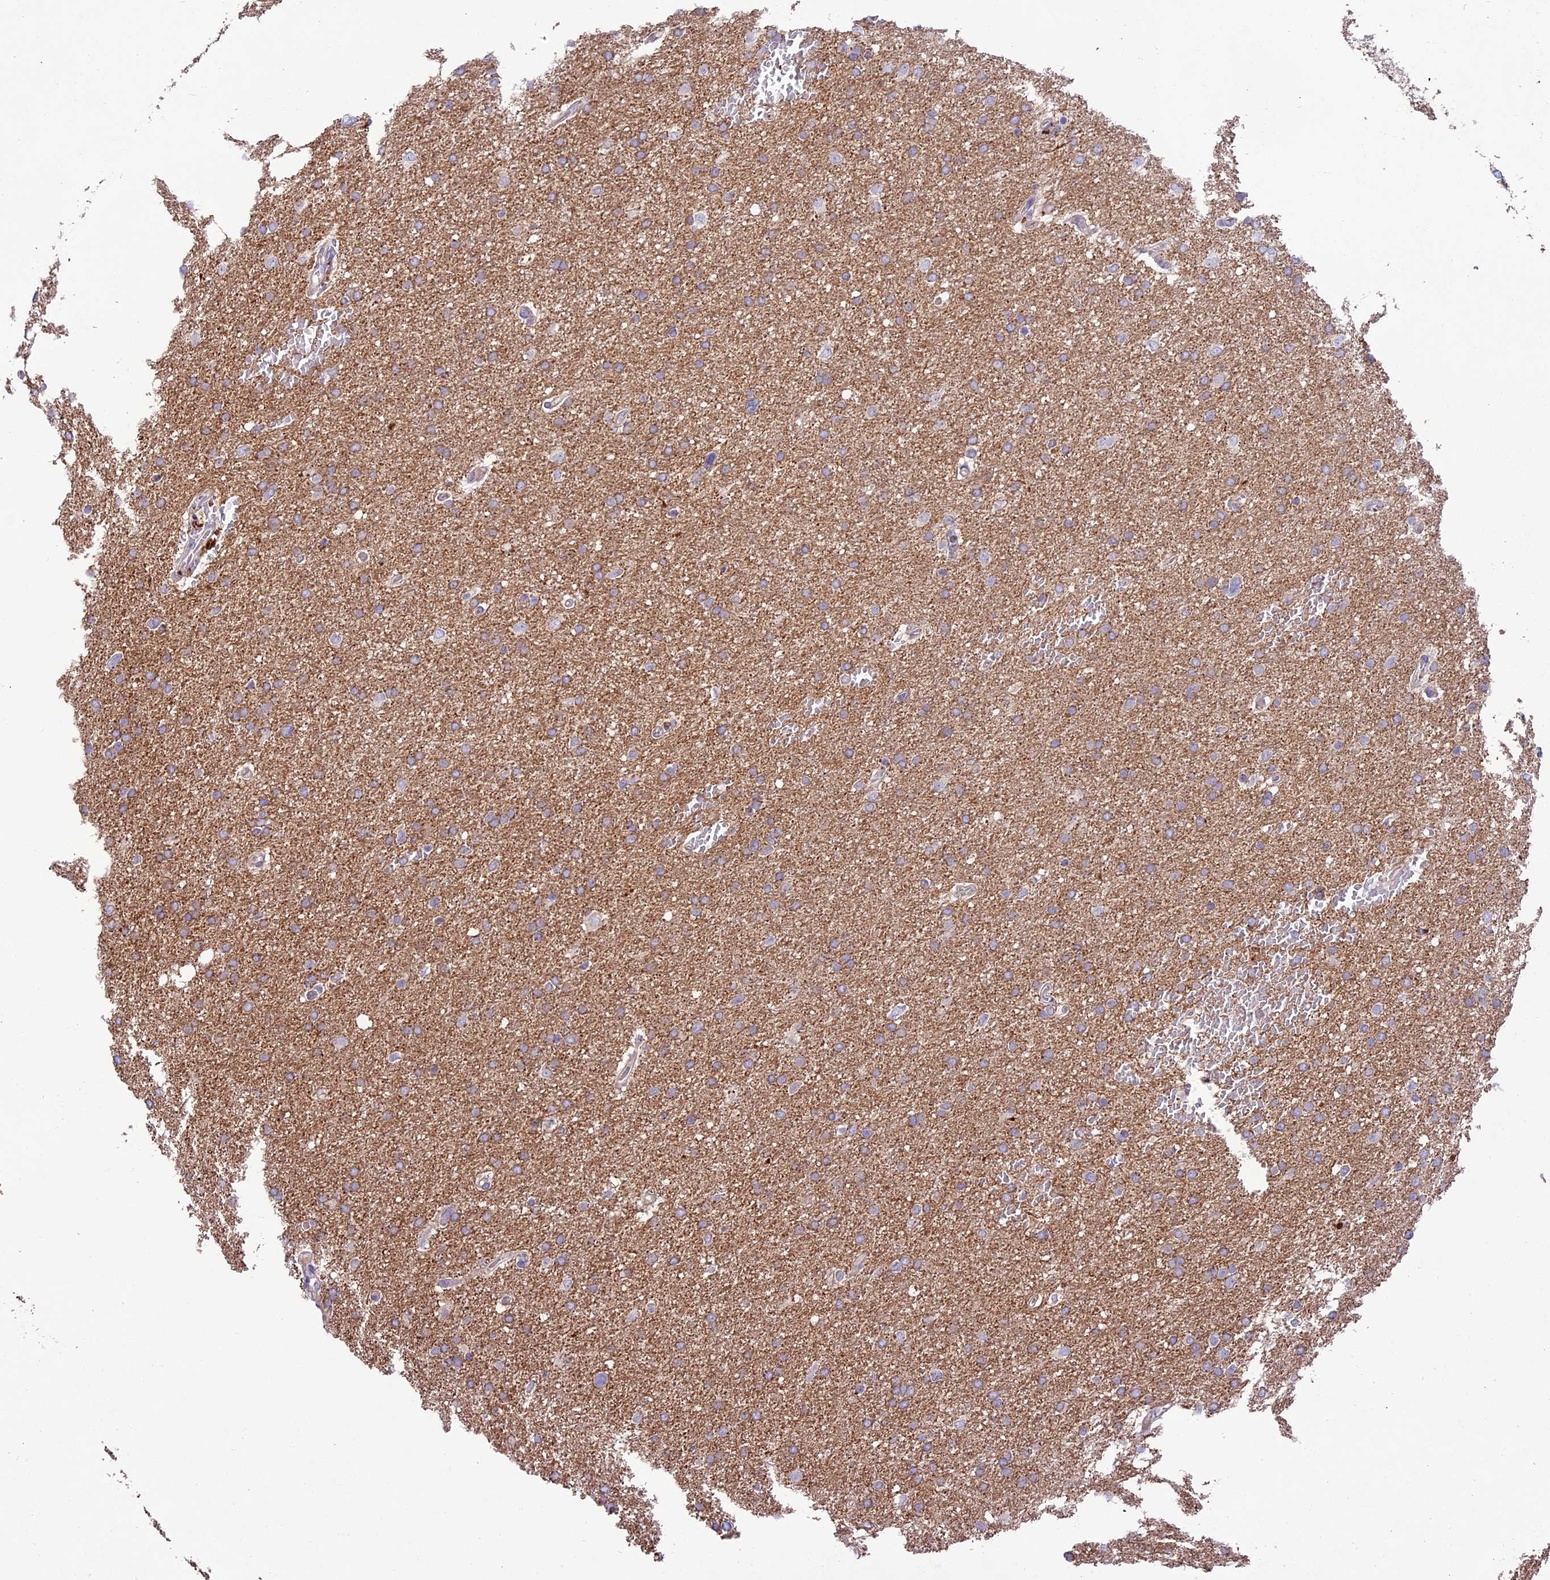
{"staining": {"intensity": "weak", "quantity": "25%-75%", "location": "cytoplasmic/membranous"}, "tissue": "glioma", "cell_type": "Tumor cells", "image_type": "cancer", "snomed": [{"axis": "morphology", "description": "Glioma, malignant, High grade"}, {"axis": "topography", "description": "Cerebral cortex"}], "caption": "The immunohistochemical stain labels weak cytoplasmic/membranous positivity in tumor cells of malignant glioma (high-grade) tissue.", "gene": "CD99L2", "patient": {"sex": "female", "age": 36}}